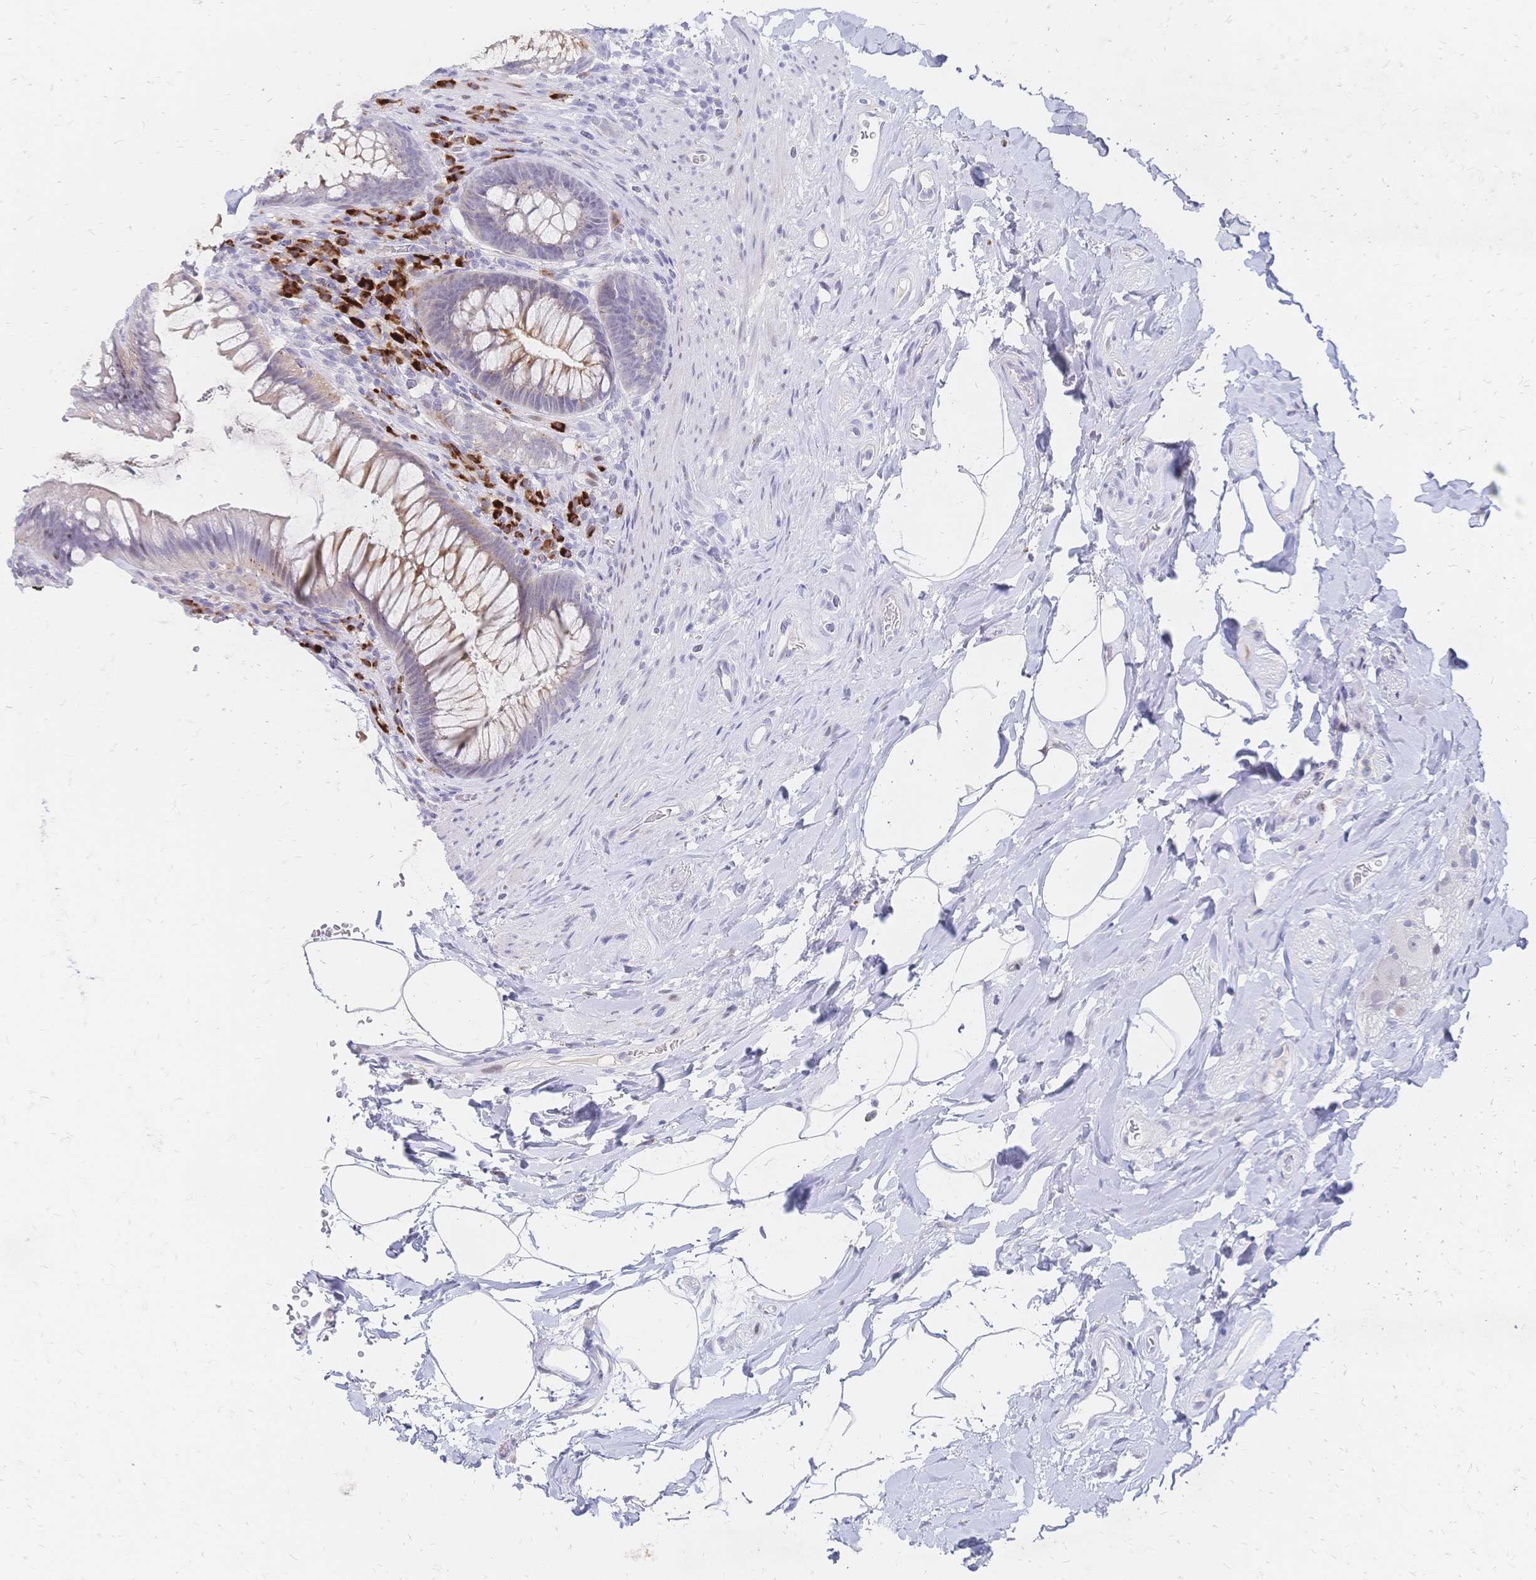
{"staining": {"intensity": "moderate", "quantity": "<25%", "location": "cytoplasmic/membranous"}, "tissue": "rectum", "cell_type": "Glandular cells", "image_type": "normal", "snomed": [{"axis": "morphology", "description": "Normal tissue, NOS"}, {"axis": "topography", "description": "Rectum"}], "caption": "Protein analysis of normal rectum exhibits moderate cytoplasmic/membranous expression in approximately <25% of glandular cells.", "gene": "PSORS1C2", "patient": {"sex": "male", "age": 53}}